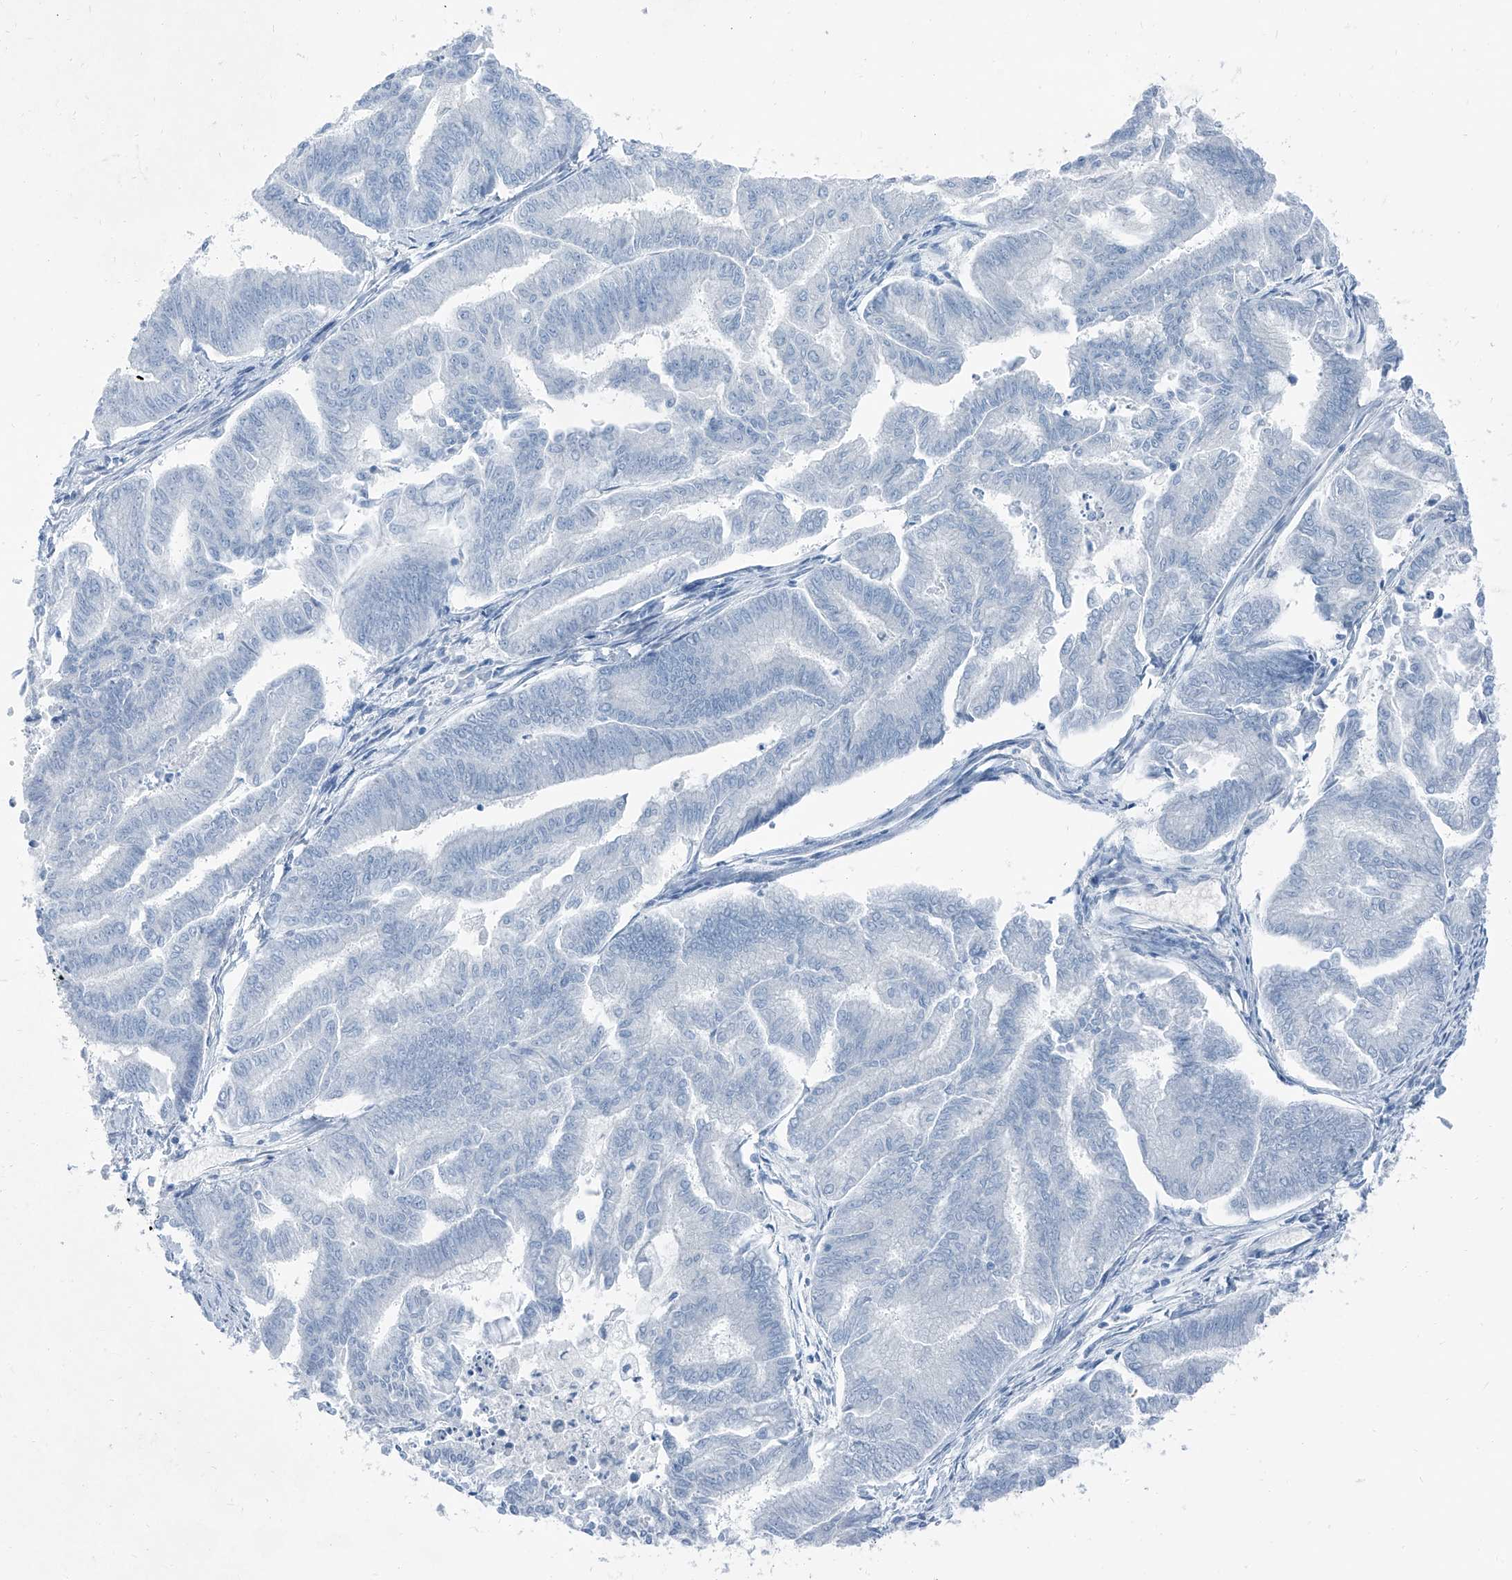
{"staining": {"intensity": "negative", "quantity": "none", "location": "none"}, "tissue": "endometrial cancer", "cell_type": "Tumor cells", "image_type": "cancer", "snomed": [{"axis": "morphology", "description": "Adenocarcinoma, NOS"}, {"axis": "topography", "description": "Endometrium"}], "caption": "The photomicrograph exhibits no significant expression in tumor cells of endometrial cancer (adenocarcinoma).", "gene": "RGN", "patient": {"sex": "female", "age": 79}}